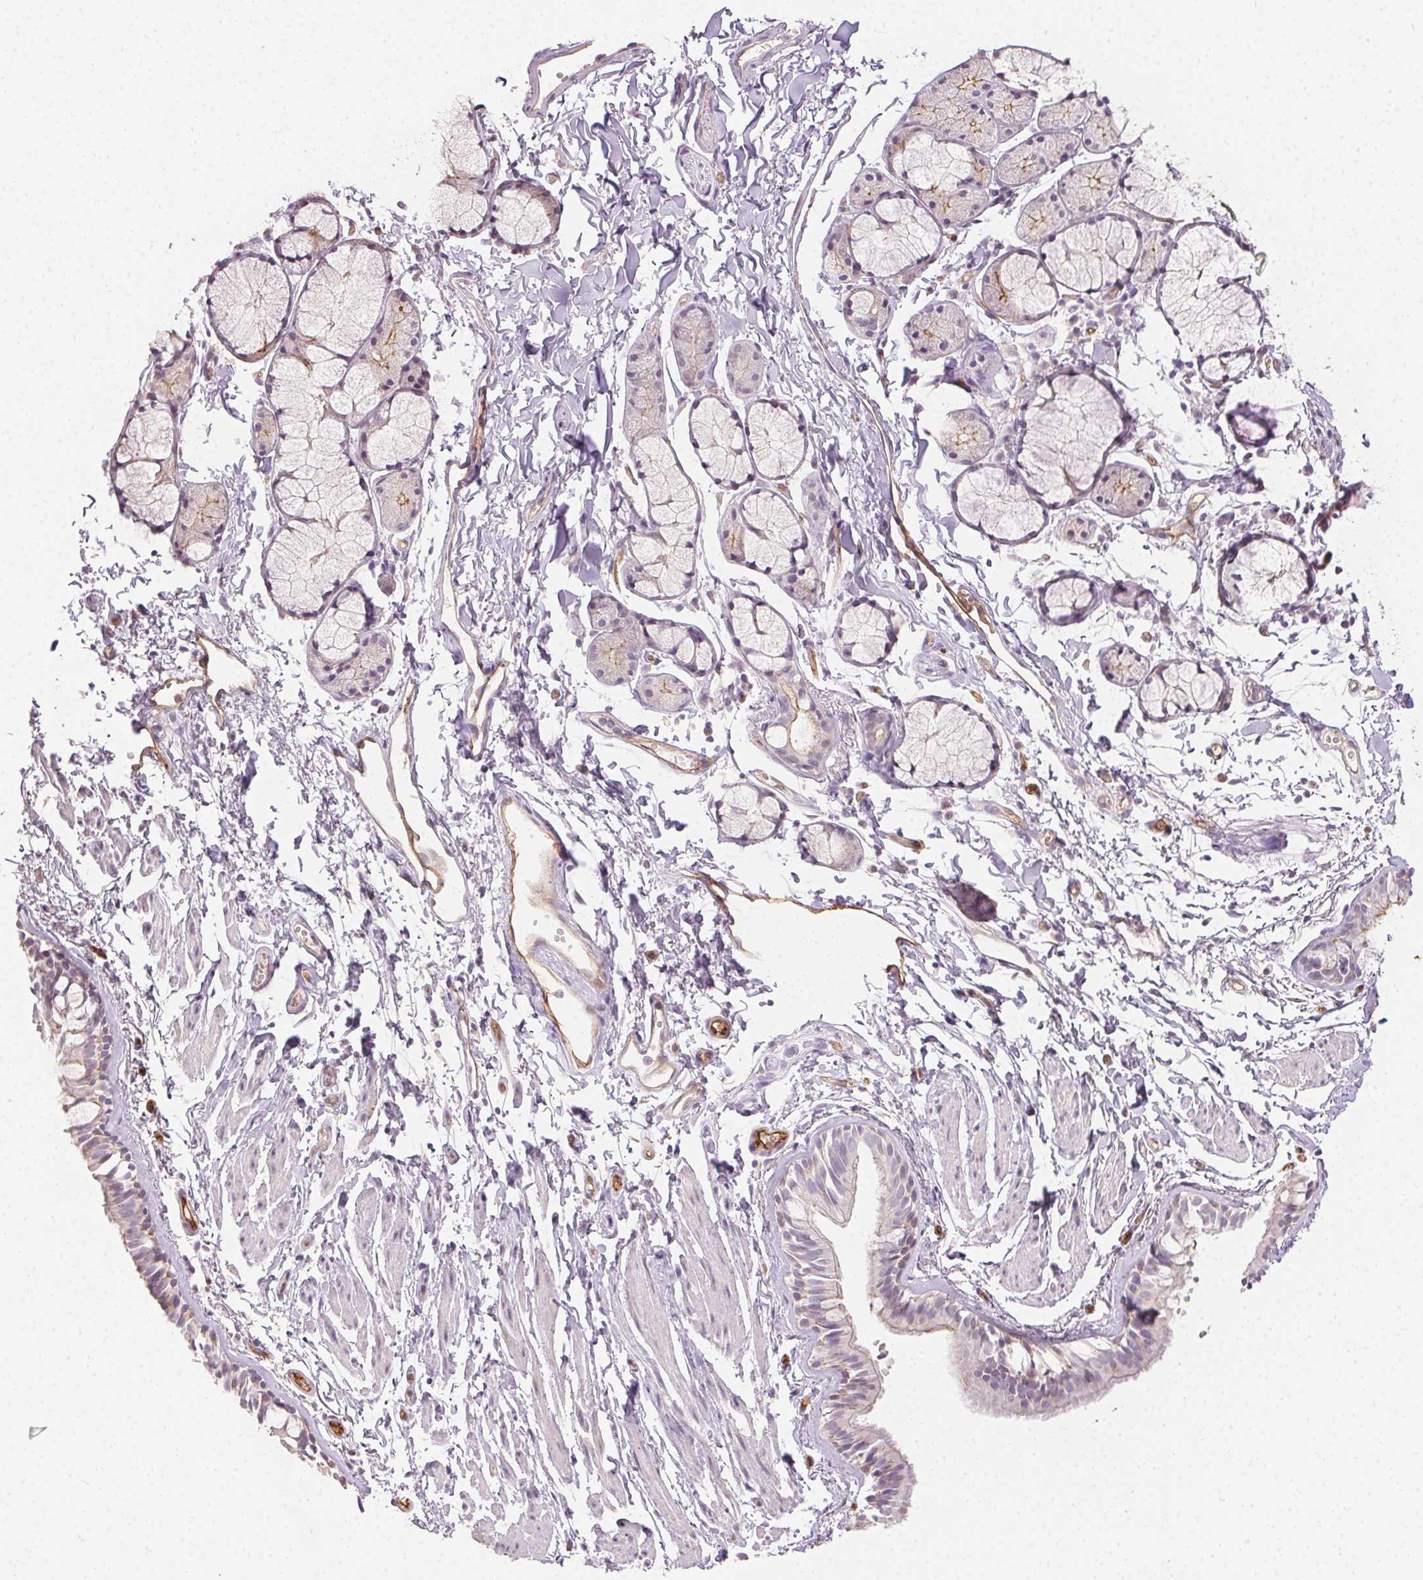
{"staining": {"intensity": "negative", "quantity": "none", "location": "none"}, "tissue": "bronchus", "cell_type": "Respiratory epithelial cells", "image_type": "normal", "snomed": [{"axis": "morphology", "description": "Normal tissue, NOS"}, {"axis": "topography", "description": "Cartilage tissue"}, {"axis": "topography", "description": "Bronchus"}], "caption": "IHC image of normal bronchus: bronchus stained with DAB (3,3'-diaminobenzidine) displays no significant protein positivity in respiratory epithelial cells.", "gene": "PODXL", "patient": {"sex": "female", "age": 59}}